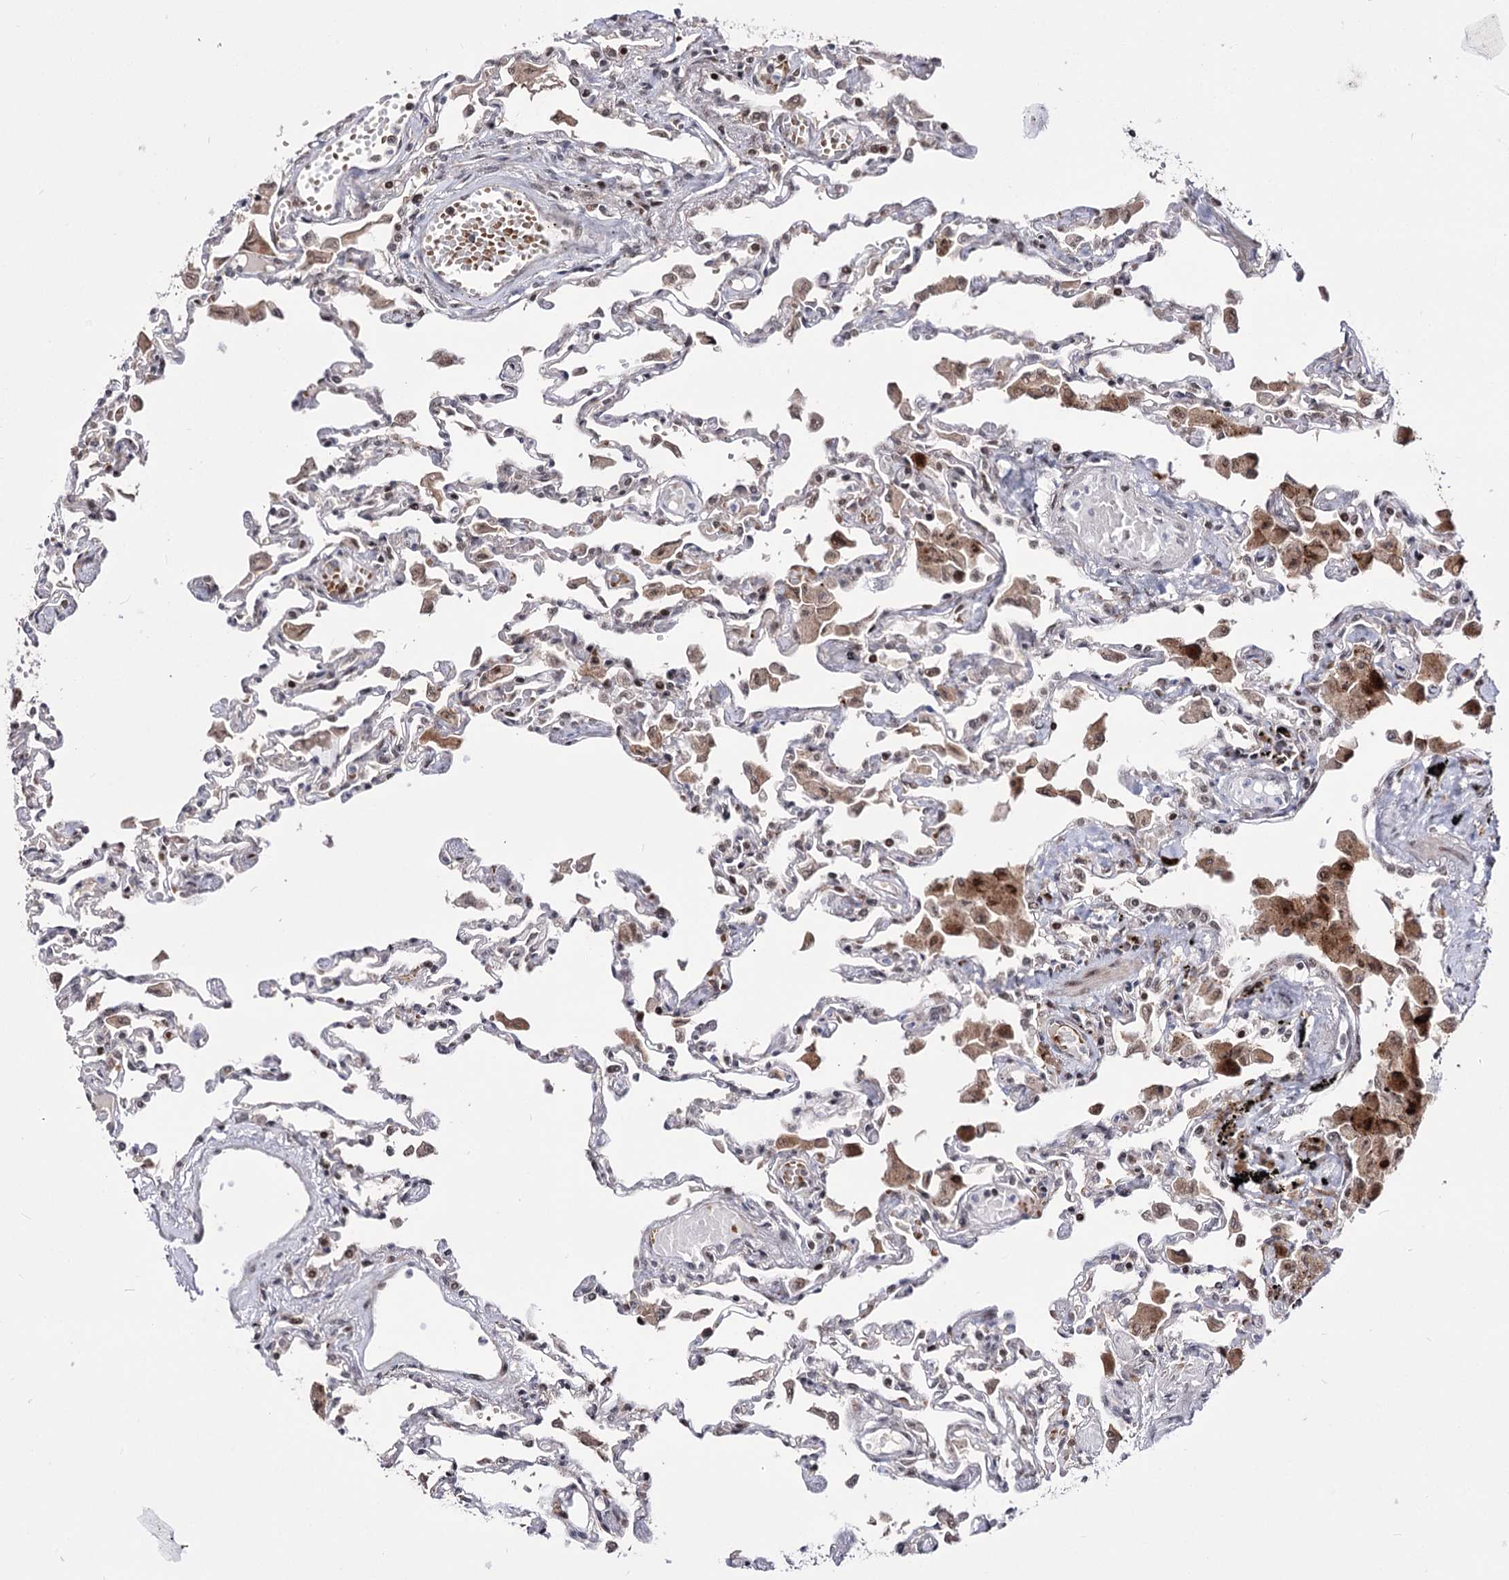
{"staining": {"intensity": "weak", "quantity": "25%-75%", "location": "nuclear"}, "tissue": "lung", "cell_type": "Alveolar cells", "image_type": "normal", "snomed": [{"axis": "morphology", "description": "Normal tissue, NOS"}, {"axis": "topography", "description": "Bronchus"}, {"axis": "topography", "description": "Lung"}], "caption": "The photomicrograph demonstrates staining of normal lung, revealing weak nuclear protein positivity (brown color) within alveolar cells. The protein is stained brown, and the nuclei are stained in blue (DAB (3,3'-diaminobenzidine) IHC with brightfield microscopy, high magnification).", "gene": "STOX1", "patient": {"sex": "female", "age": 49}}